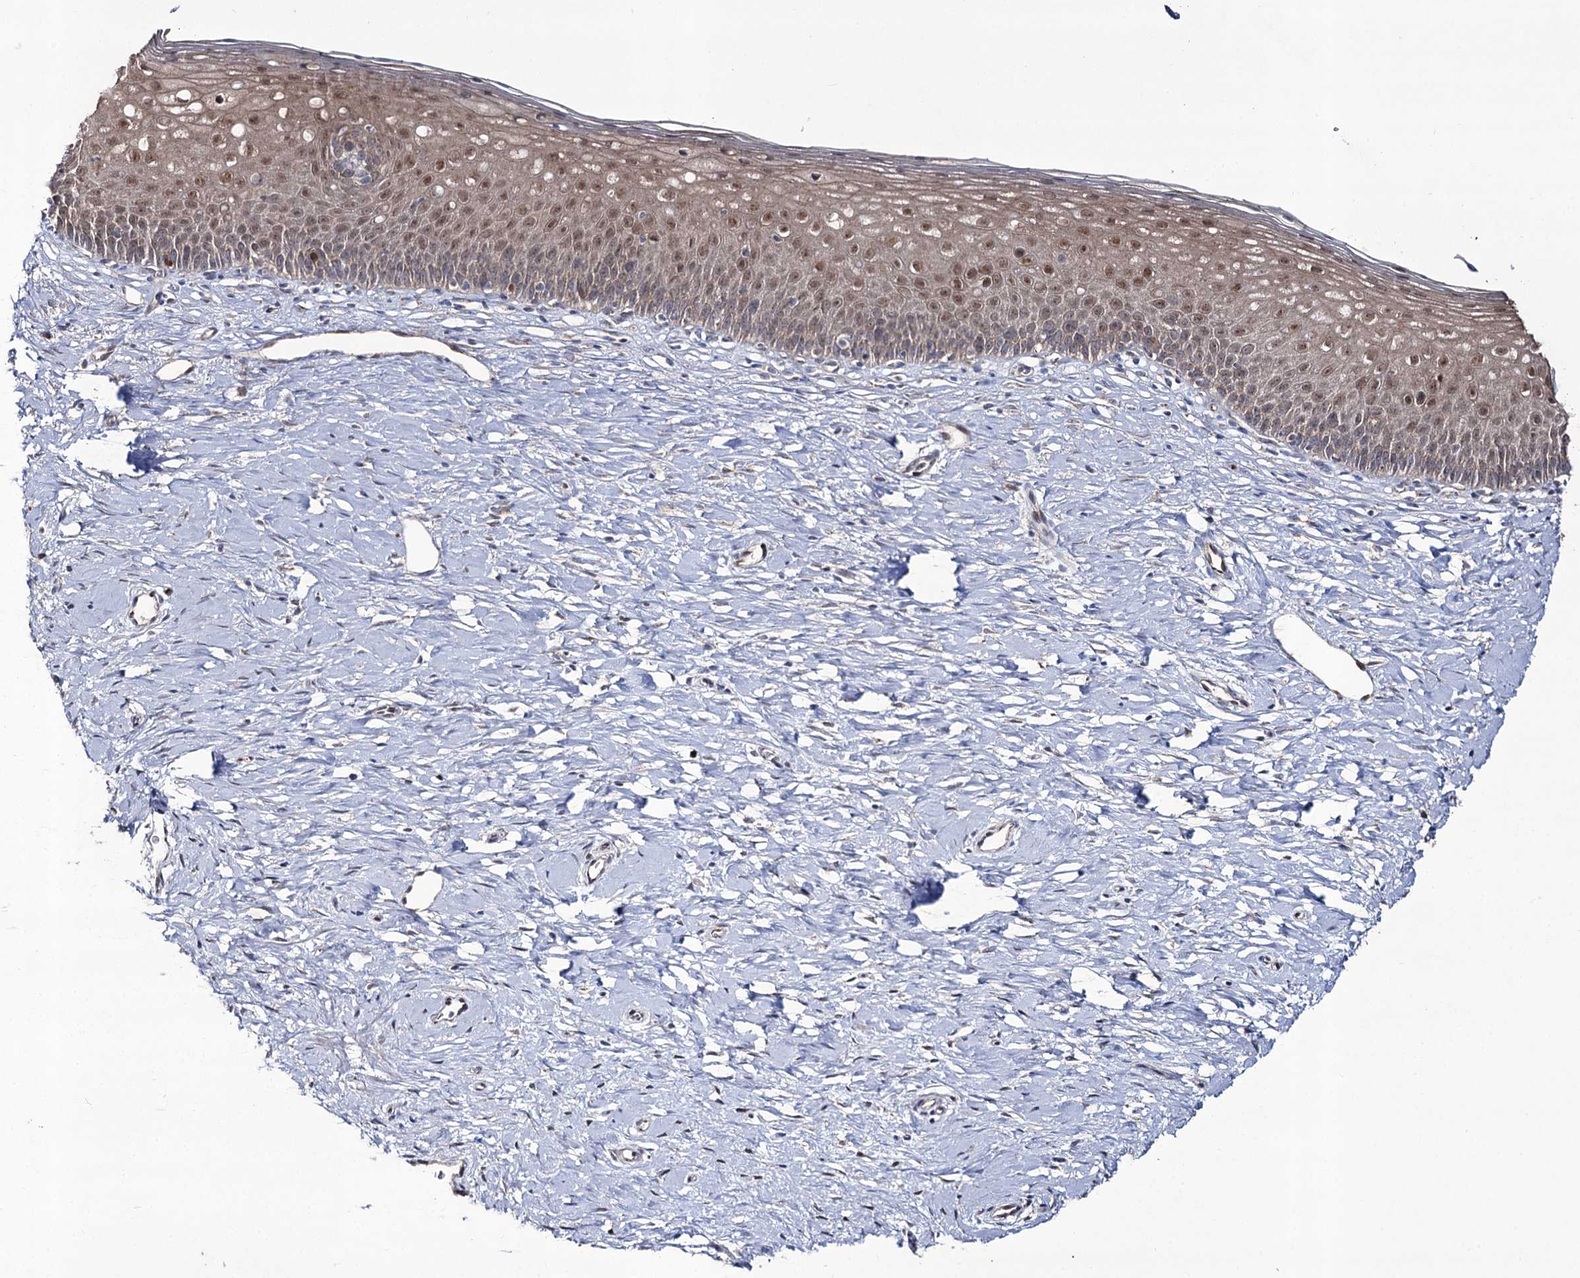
{"staining": {"intensity": "moderate", "quantity": "25%-75%", "location": "cytoplasmic/membranous"}, "tissue": "cervix", "cell_type": "Glandular cells", "image_type": "normal", "snomed": [{"axis": "morphology", "description": "Normal tissue, NOS"}, {"axis": "topography", "description": "Cervix"}], "caption": "Protein staining shows moderate cytoplasmic/membranous expression in approximately 25%-75% of glandular cells in normal cervix. The staining was performed using DAB, with brown indicating positive protein expression. Nuclei are stained blue with hematoxylin.", "gene": "REXO2", "patient": {"sex": "female", "age": 57}}